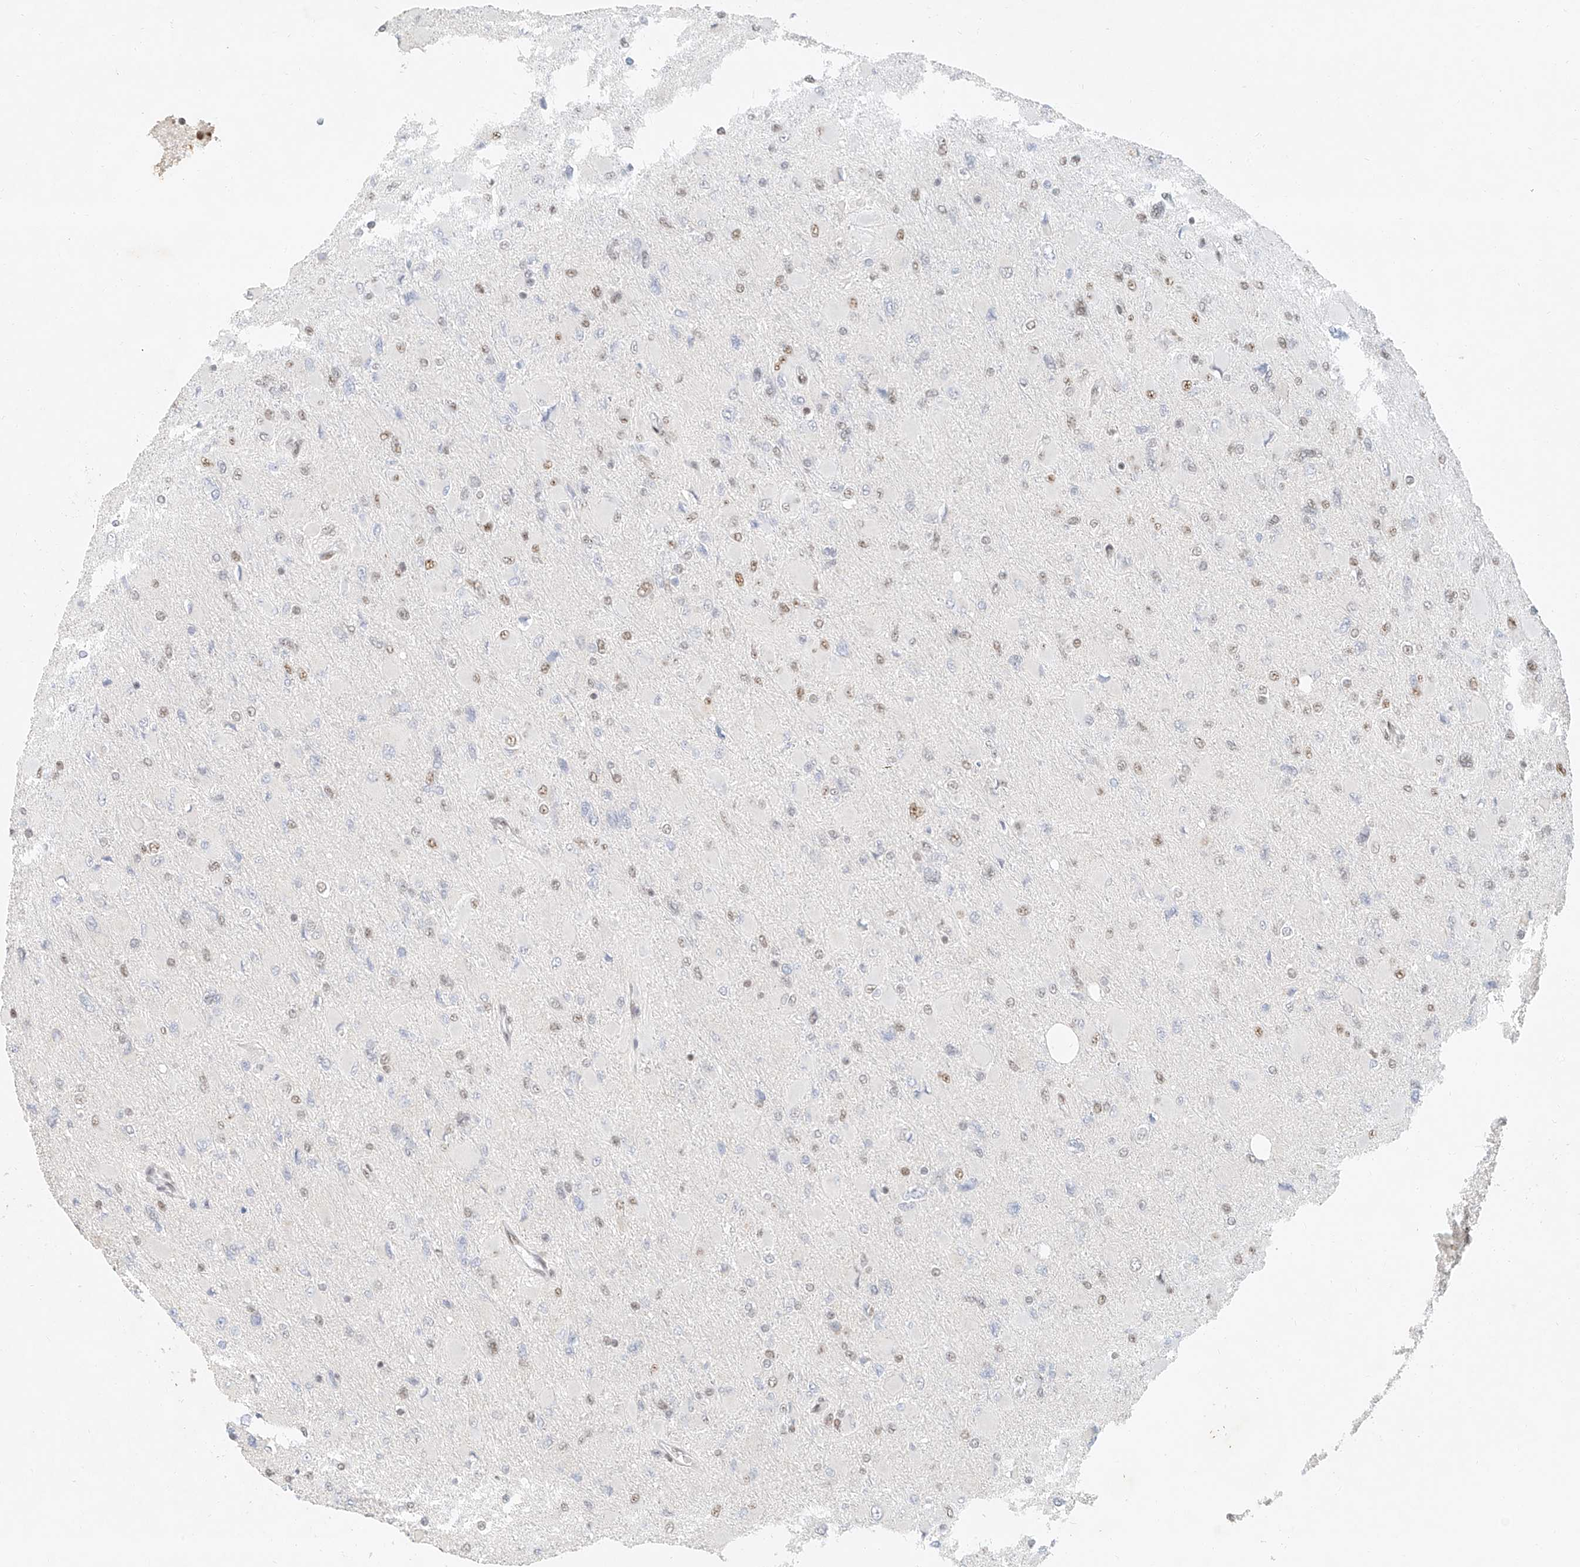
{"staining": {"intensity": "moderate", "quantity": "25%-75%", "location": "nuclear"}, "tissue": "glioma", "cell_type": "Tumor cells", "image_type": "cancer", "snomed": [{"axis": "morphology", "description": "Glioma, malignant, High grade"}, {"axis": "topography", "description": "Cerebral cortex"}], "caption": "Protein staining by IHC displays moderate nuclear expression in about 25%-75% of tumor cells in malignant high-grade glioma.", "gene": "CXorf58", "patient": {"sex": "female", "age": 36}}